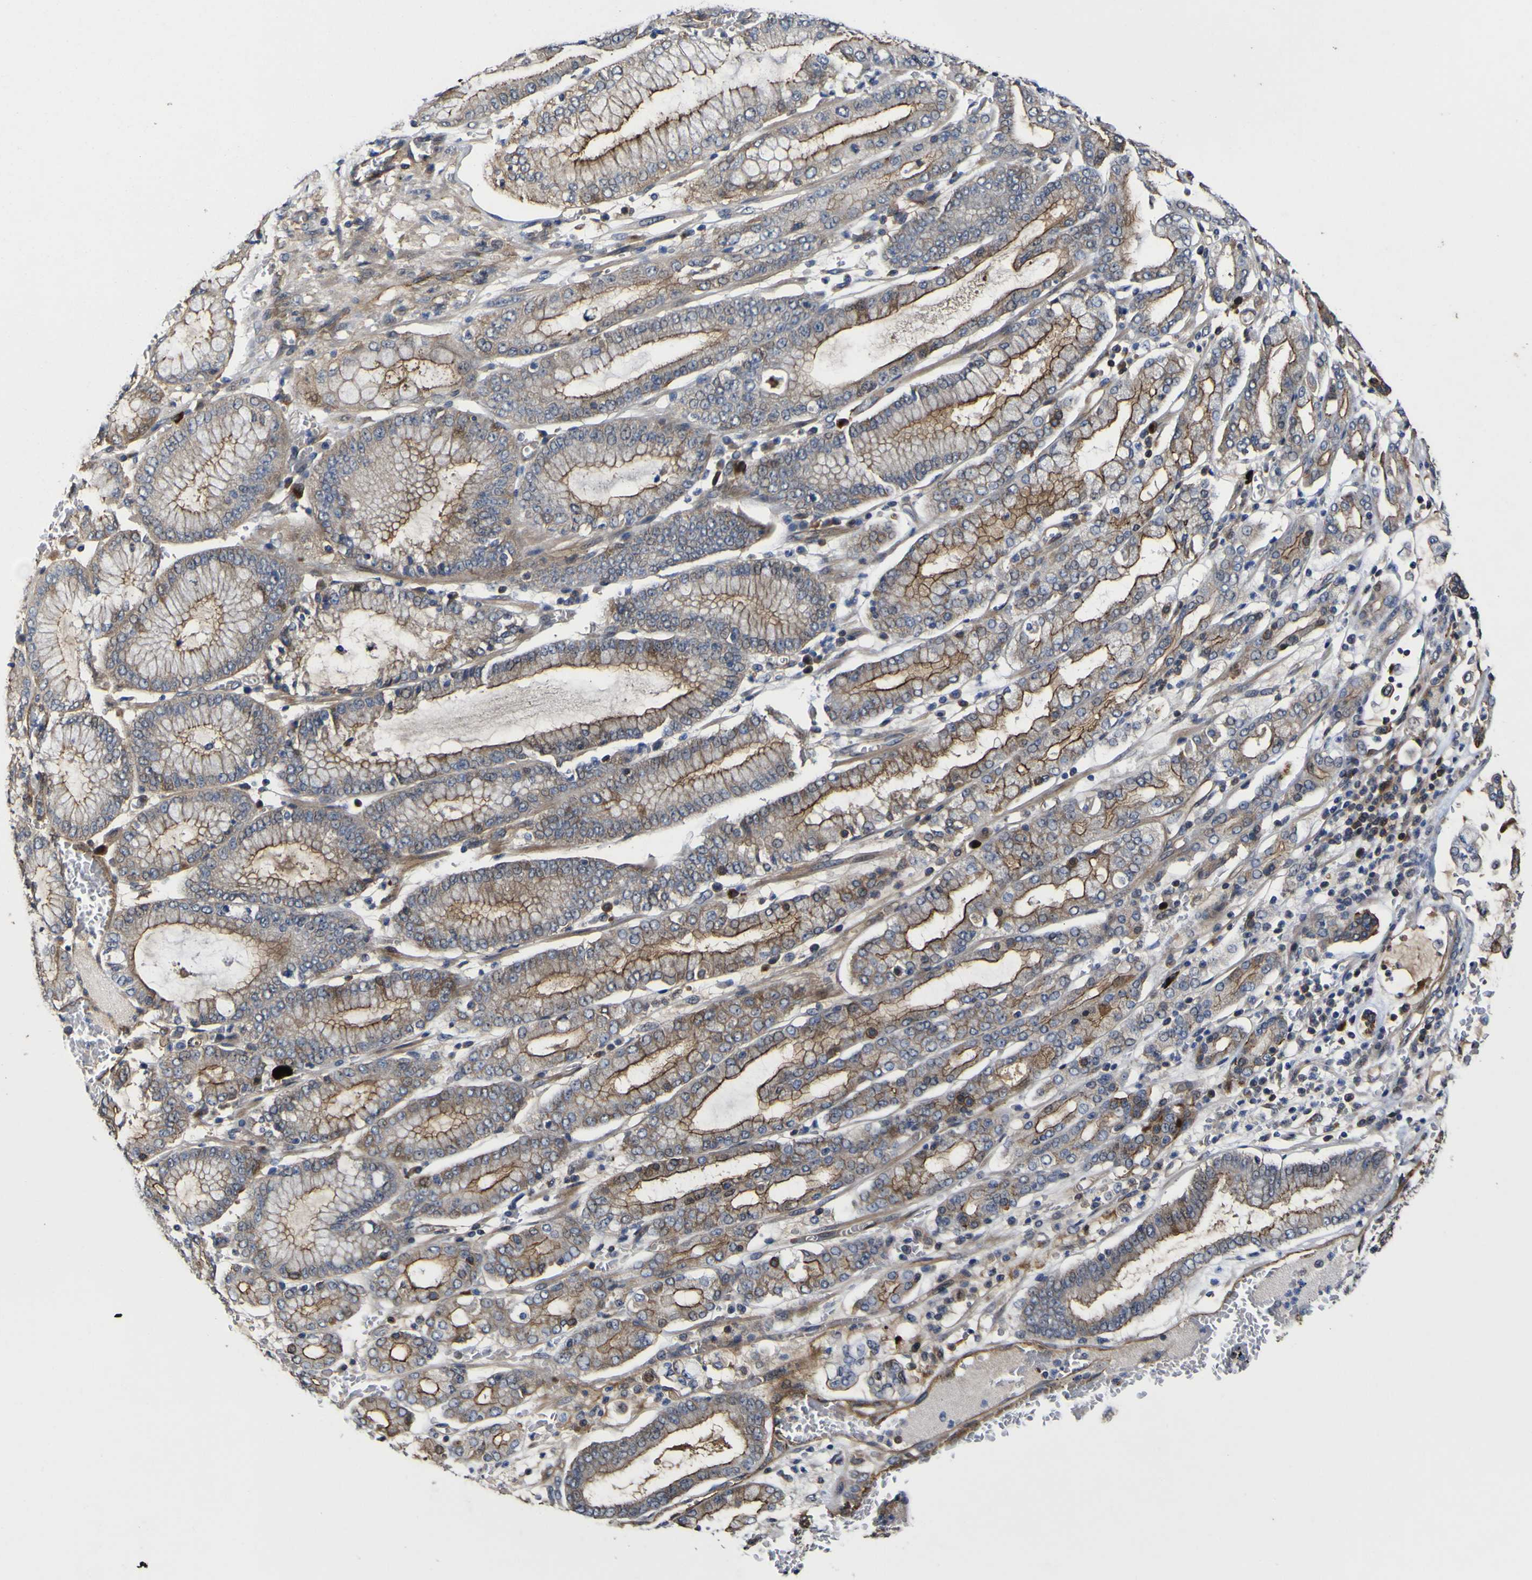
{"staining": {"intensity": "moderate", "quantity": ">75%", "location": "cytoplasmic/membranous"}, "tissue": "stomach cancer", "cell_type": "Tumor cells", "image_type": "cancer", "snomed": [{"axis": "morphology", "description": "Normal tissue, NOS"}, {"axis": "morphology", "description": "Adenocarcinoma, NOS"}, {"axis": "topography", "description": "Stomach, upper"}, {"axis": "topography", "description": "Stomach"}], "caption": "High-magnification brightfield microscopy of adenocarcinoma (stomach) stained with DAB (brown) and counterstained with hematoxylin (blue). tumor cells exhibit moderate cytoplasmic/membranous positivity is appreciated in about>75% of cells. (DAB = brown stain, brightfield microscopy at high magnification).", "gene": "CCL2", "patient": {"sex": "male", "age": 76}}